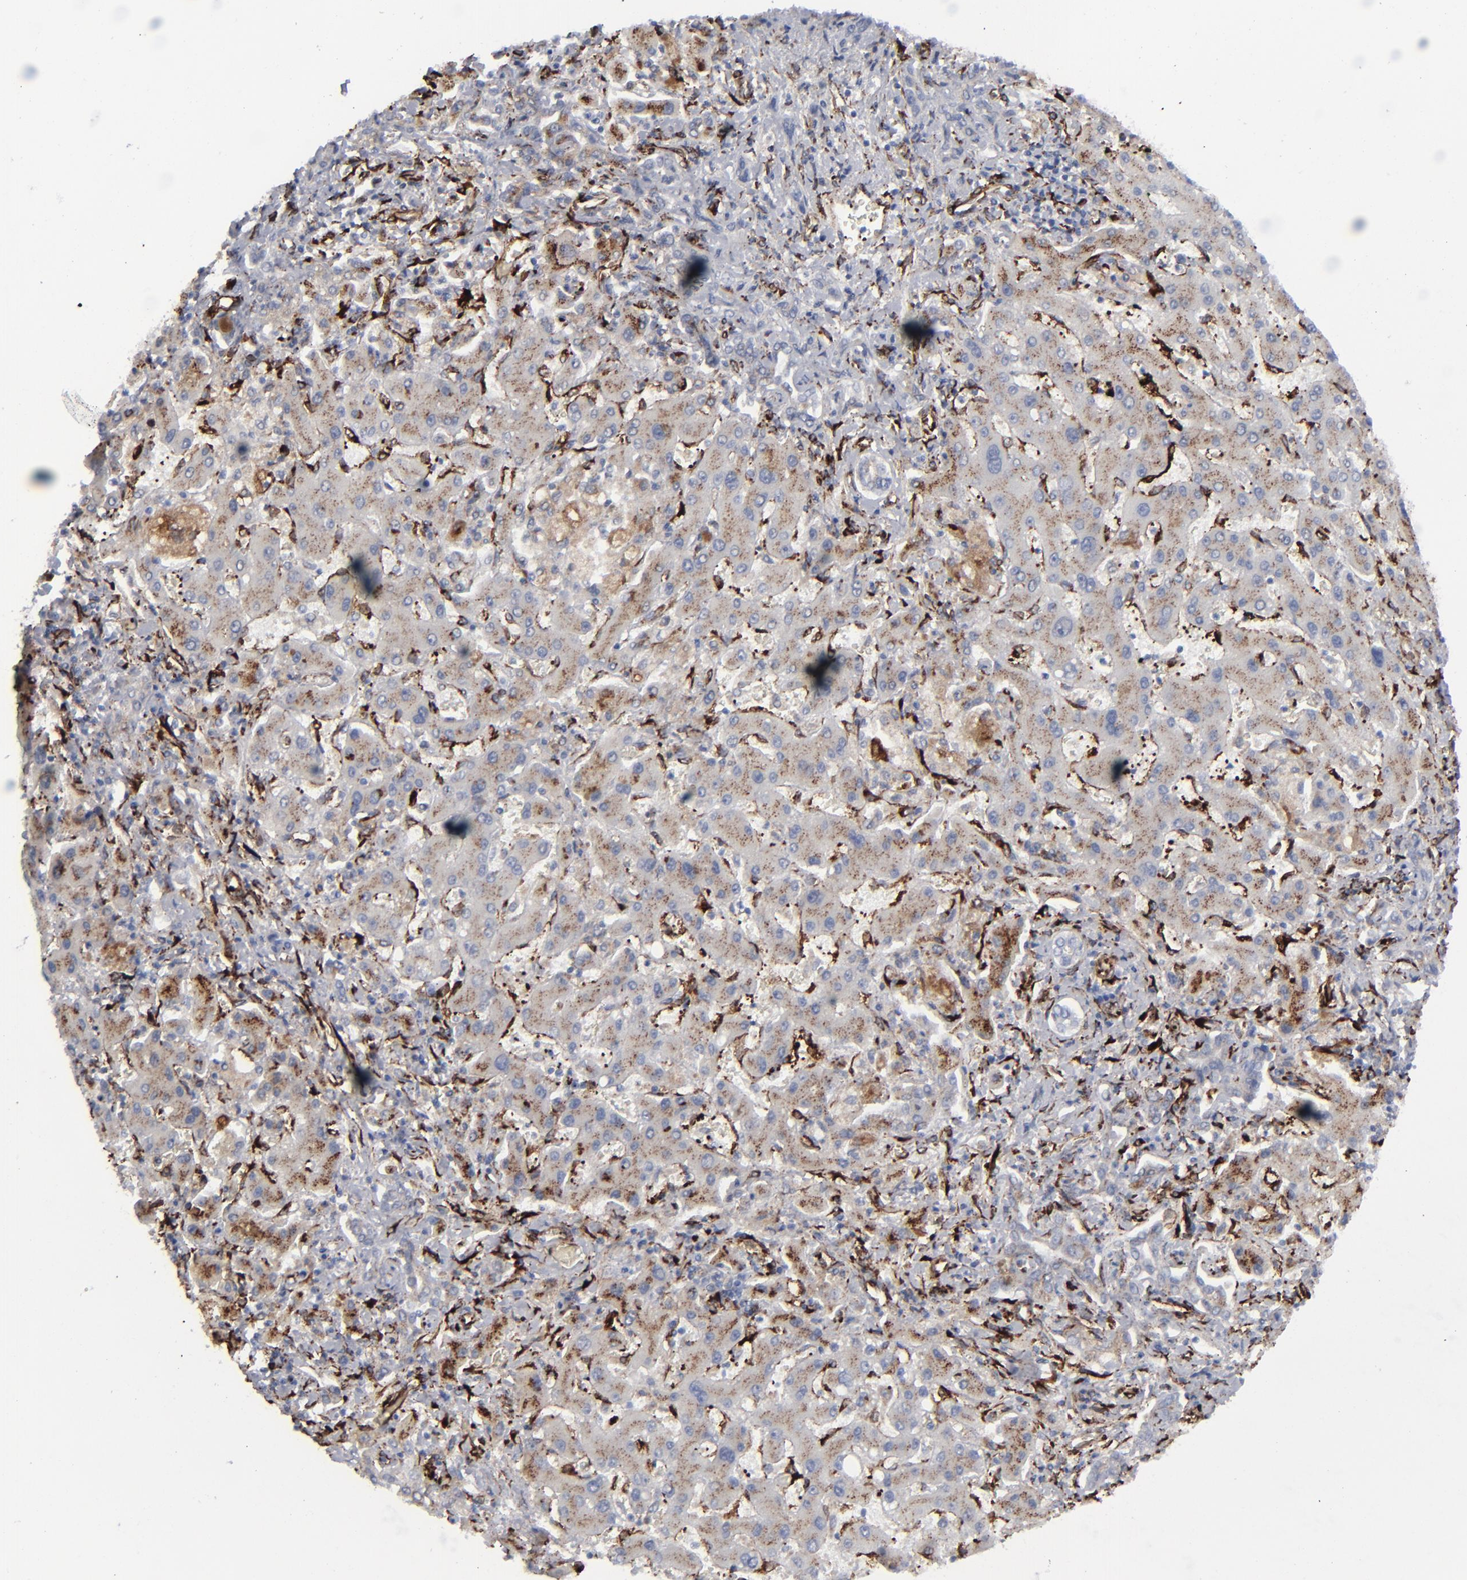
{"staining": {"intensity": "moderate", "quantity": ">75%", "location": "cytoplasmic/membranous"}, "tissue": "liver cancer", "cell_type": "Tumor cells", "image_type": "cancer", "snomed": [{"axis": "morphology", "description": "Cholangiocarcinoma"}, {"axis": "topography", "description": "Liver"}], "caption": "Protein staining of liver cancer tissue demonstrates moderate cytoplasmic/membranous expression in approximately >75% of tumor cells. (Brightfield microscopy of DAB IHC at high magnification).", "gene": "SPARC", "patient": {"sex": "male", "age": 50}}